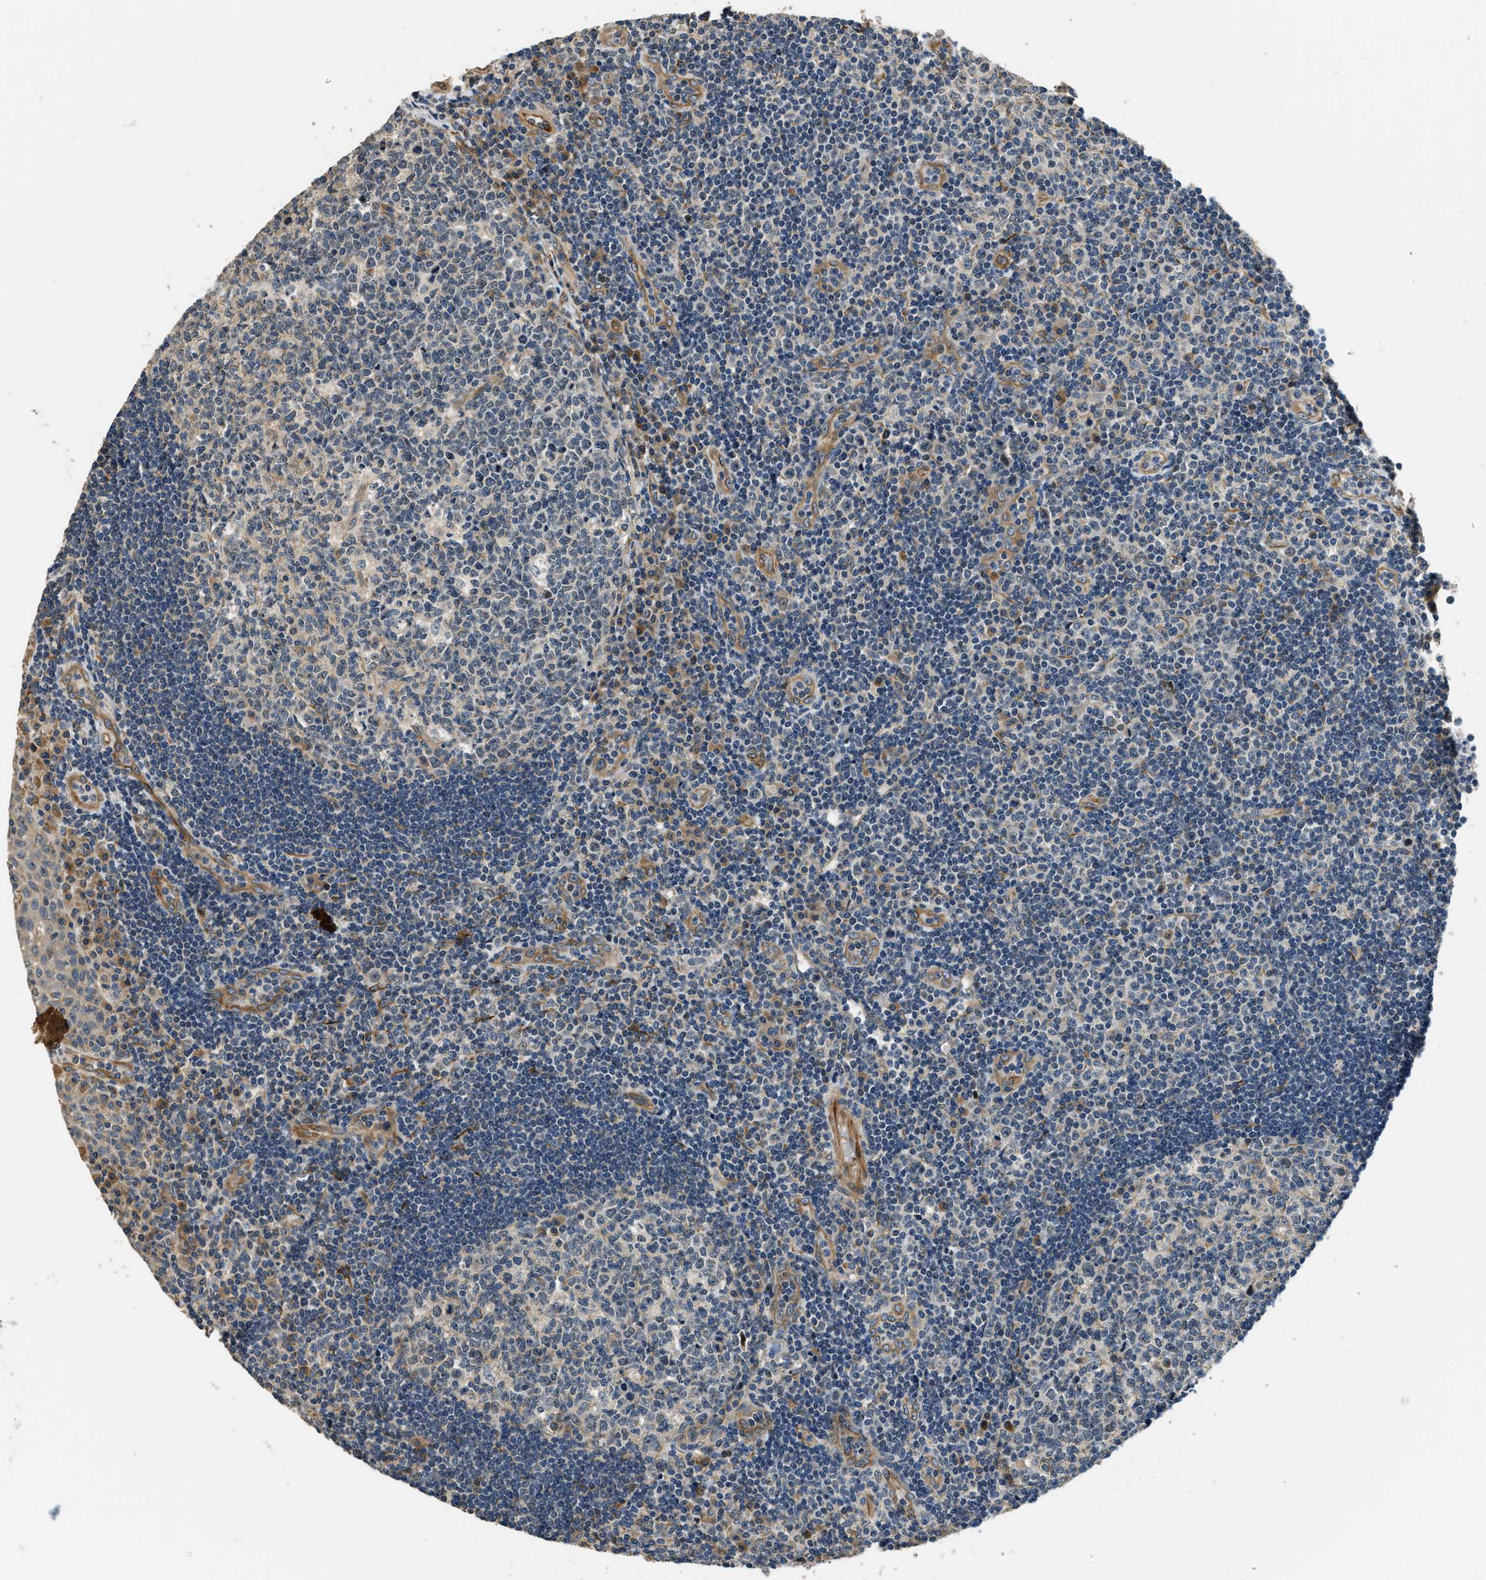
{"staining": {"intensity": "weak", "quantity": "<25%", "location": "cytoplasmic/membranous"}, "tissue": "tonsil", "cell_type": "Germinal center cells", "image_type": "normal", "snomed": [{"axis": "morphology", "description": "Normal tissue, NOS"}, {"axis": "topography", "description": "Tonsil"}], "caption": "This is a photomicrograph of immunohistochemistry staining of benign tonsil, which shows no expression in germinal center cells. (Stains: DAB IHC with hematoxylin counter stain, Microscopy: brightfield microscopy at high magnification).", "gene": "ALOX12", "patient": {"sex": "female", "age": 40}}